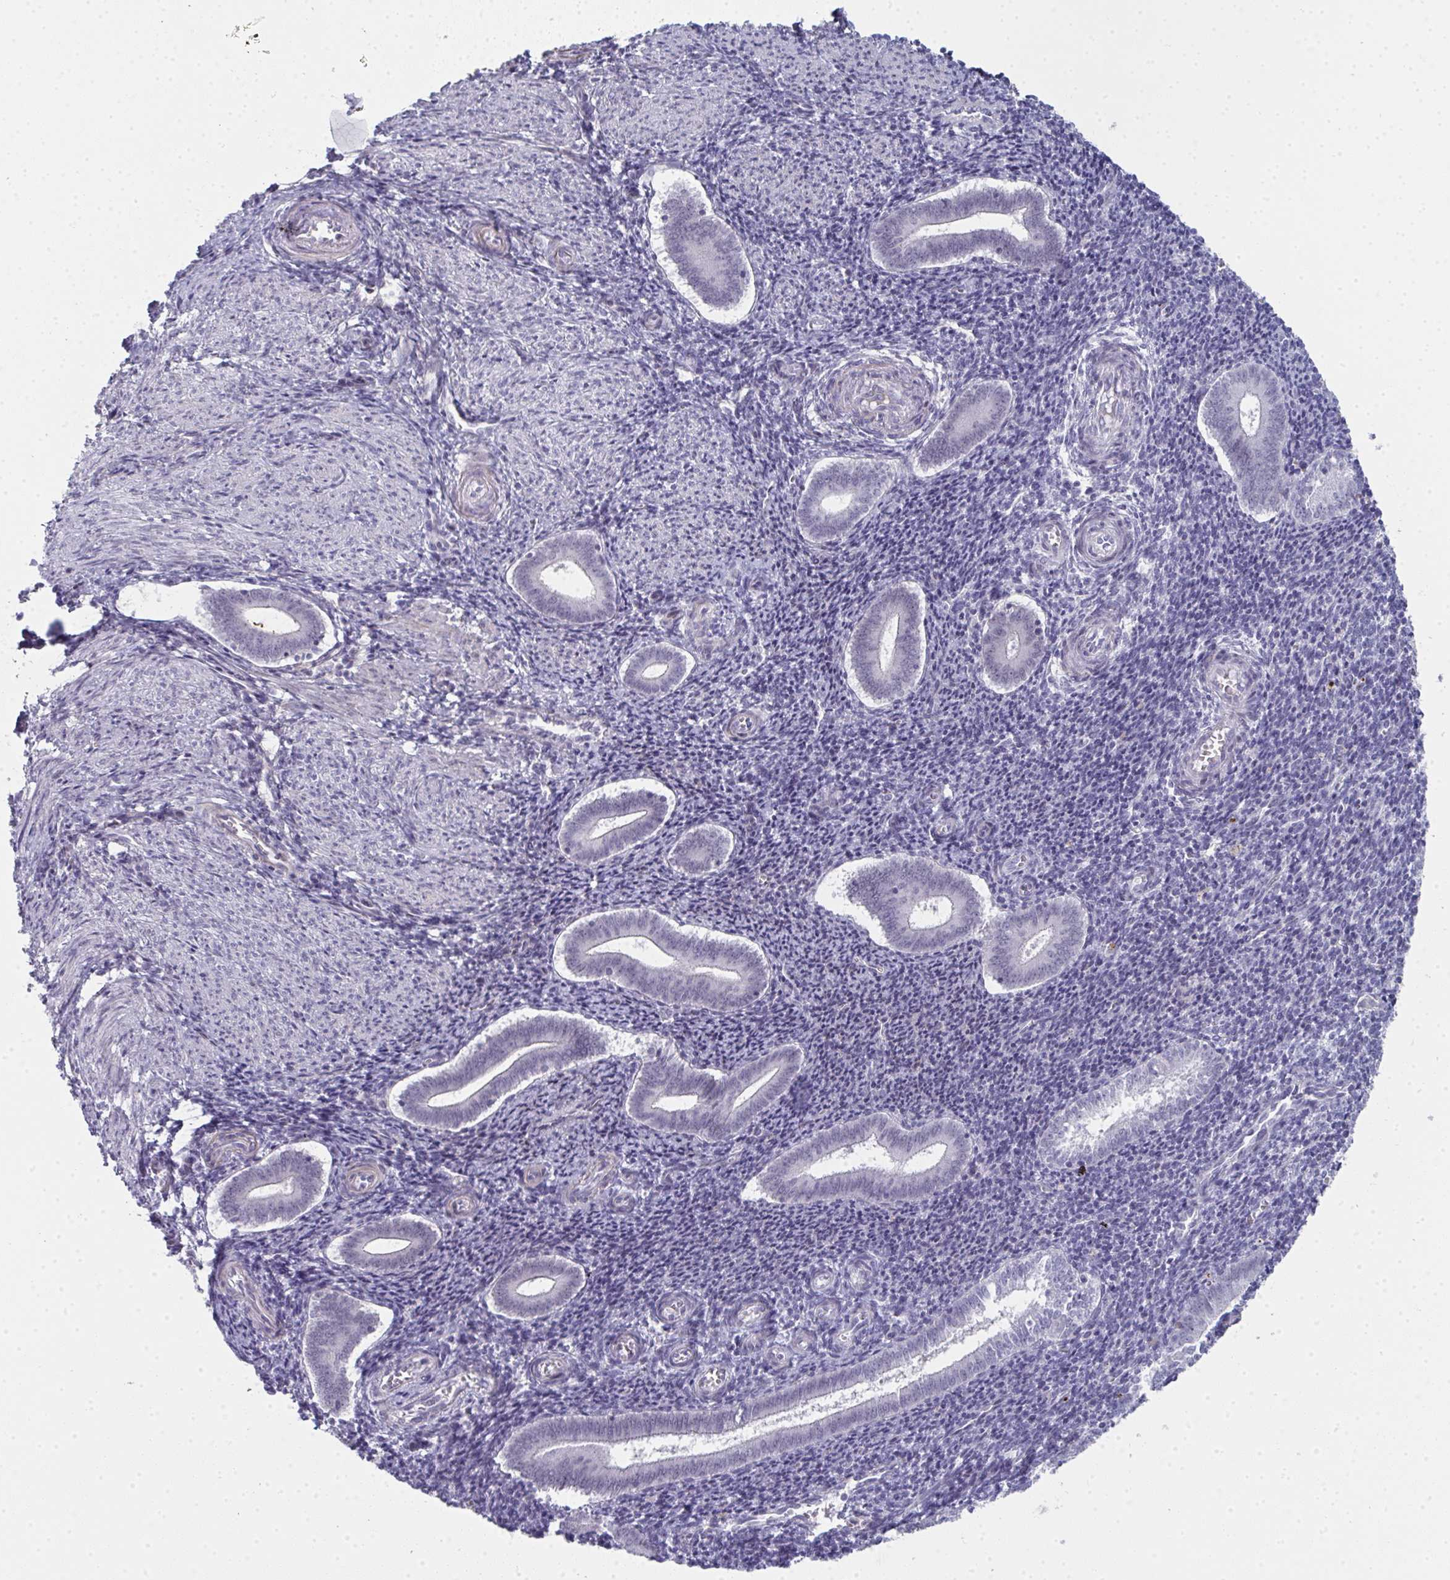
{"staining": {"intensity": "negative", "quantity": "none", "location": "none"}, "tissue": "endometrium", "cell_type": "Cells in endometrial stroma", "image_type": "normal", "snomed": [{"axis": "morphology", "description": "Normal tissue, NOS"}, {"axis": "topography", "description": "Endometrium"}], "caption": "Cells in endometrial stroma show no significant positivity in benign endometrium. (DAB (3,3'-diaminobenzidine) immunohistochemistry visualized using brightfield microscopy, high magnification).", "gene": "A1CF", "patient": {"sex": "female", "age": 25}}